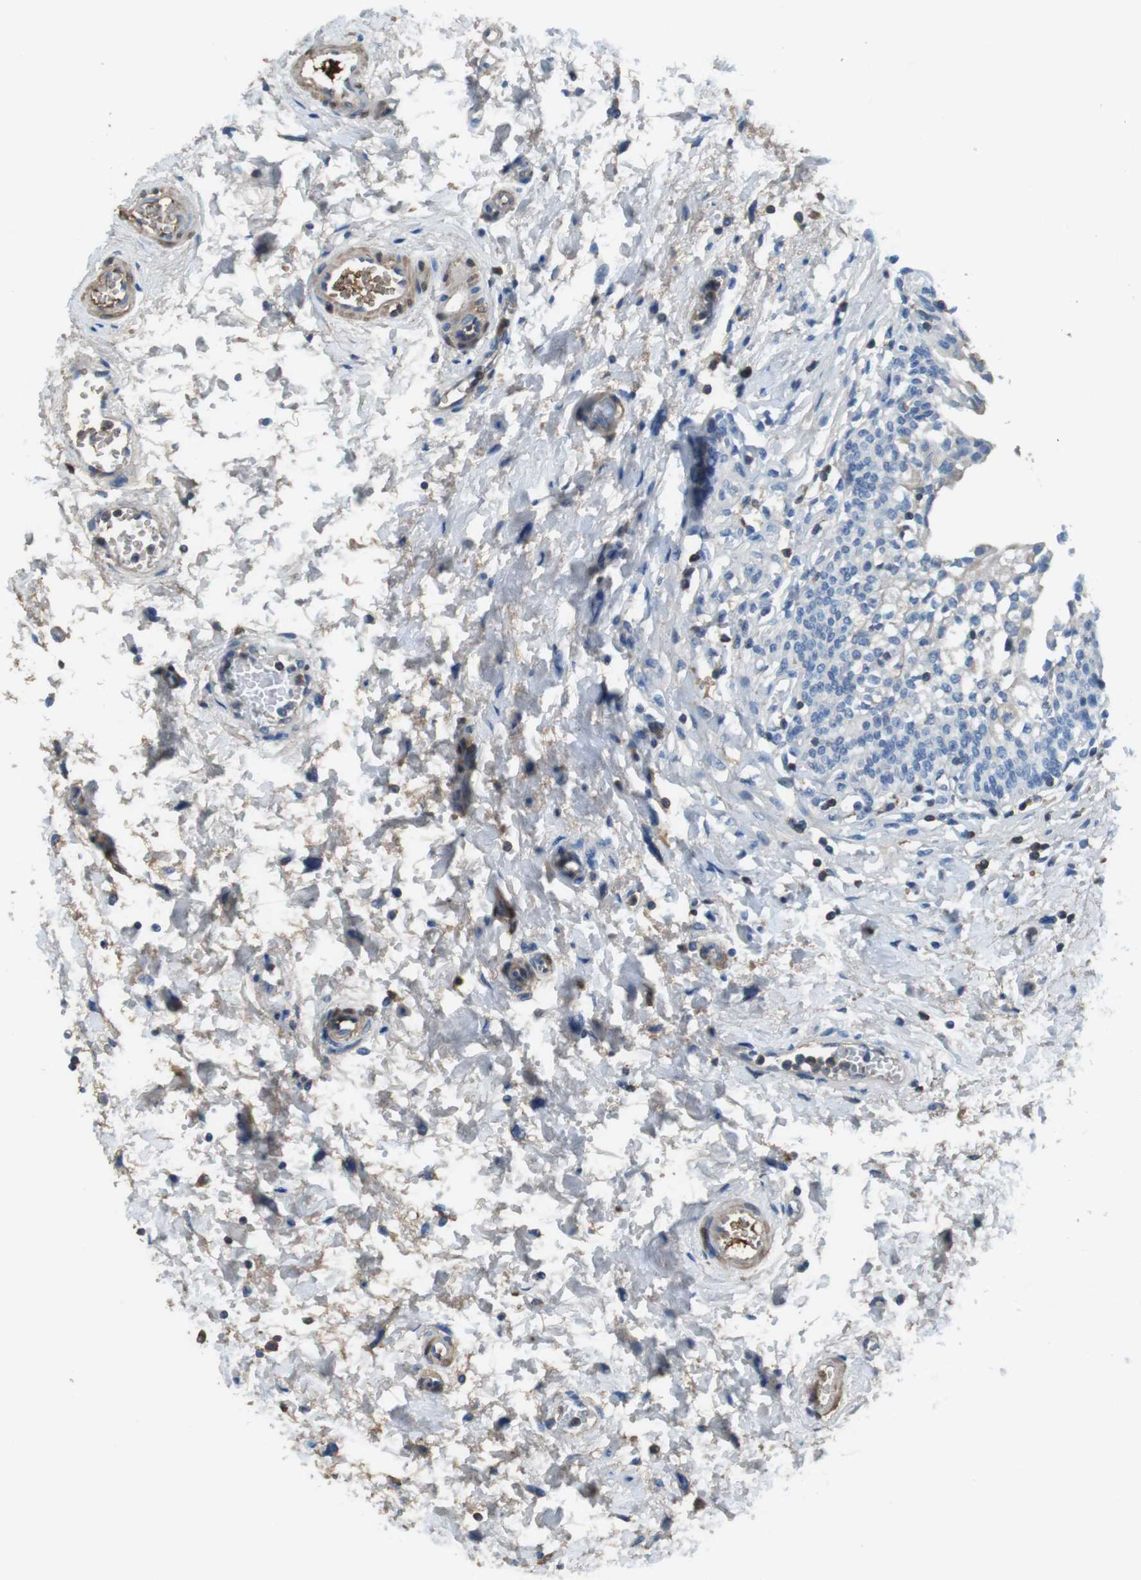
{"staining": {"intensity": "moderate", "quantity": "<25%", "location": "cytoplasmic/membranous"}, "tissue": "urinary bladder", "cell_type": "Urothelial cells", "image_type": "normal", "snomed": [{"axis": "morphology", "description": "Normal tissue, NOS"}, {"axis": "topography", "description": "Urinary bladder"}], "caption": "The micrograph displays immunohistochemical staining of normal urinary bladder. There is moderate cytoplasmic/membranous staining is appreciated in about <25% of urothelial cells.", "gene": "TMPRSS15", "patient": {"sex": "male", "age": 55}}